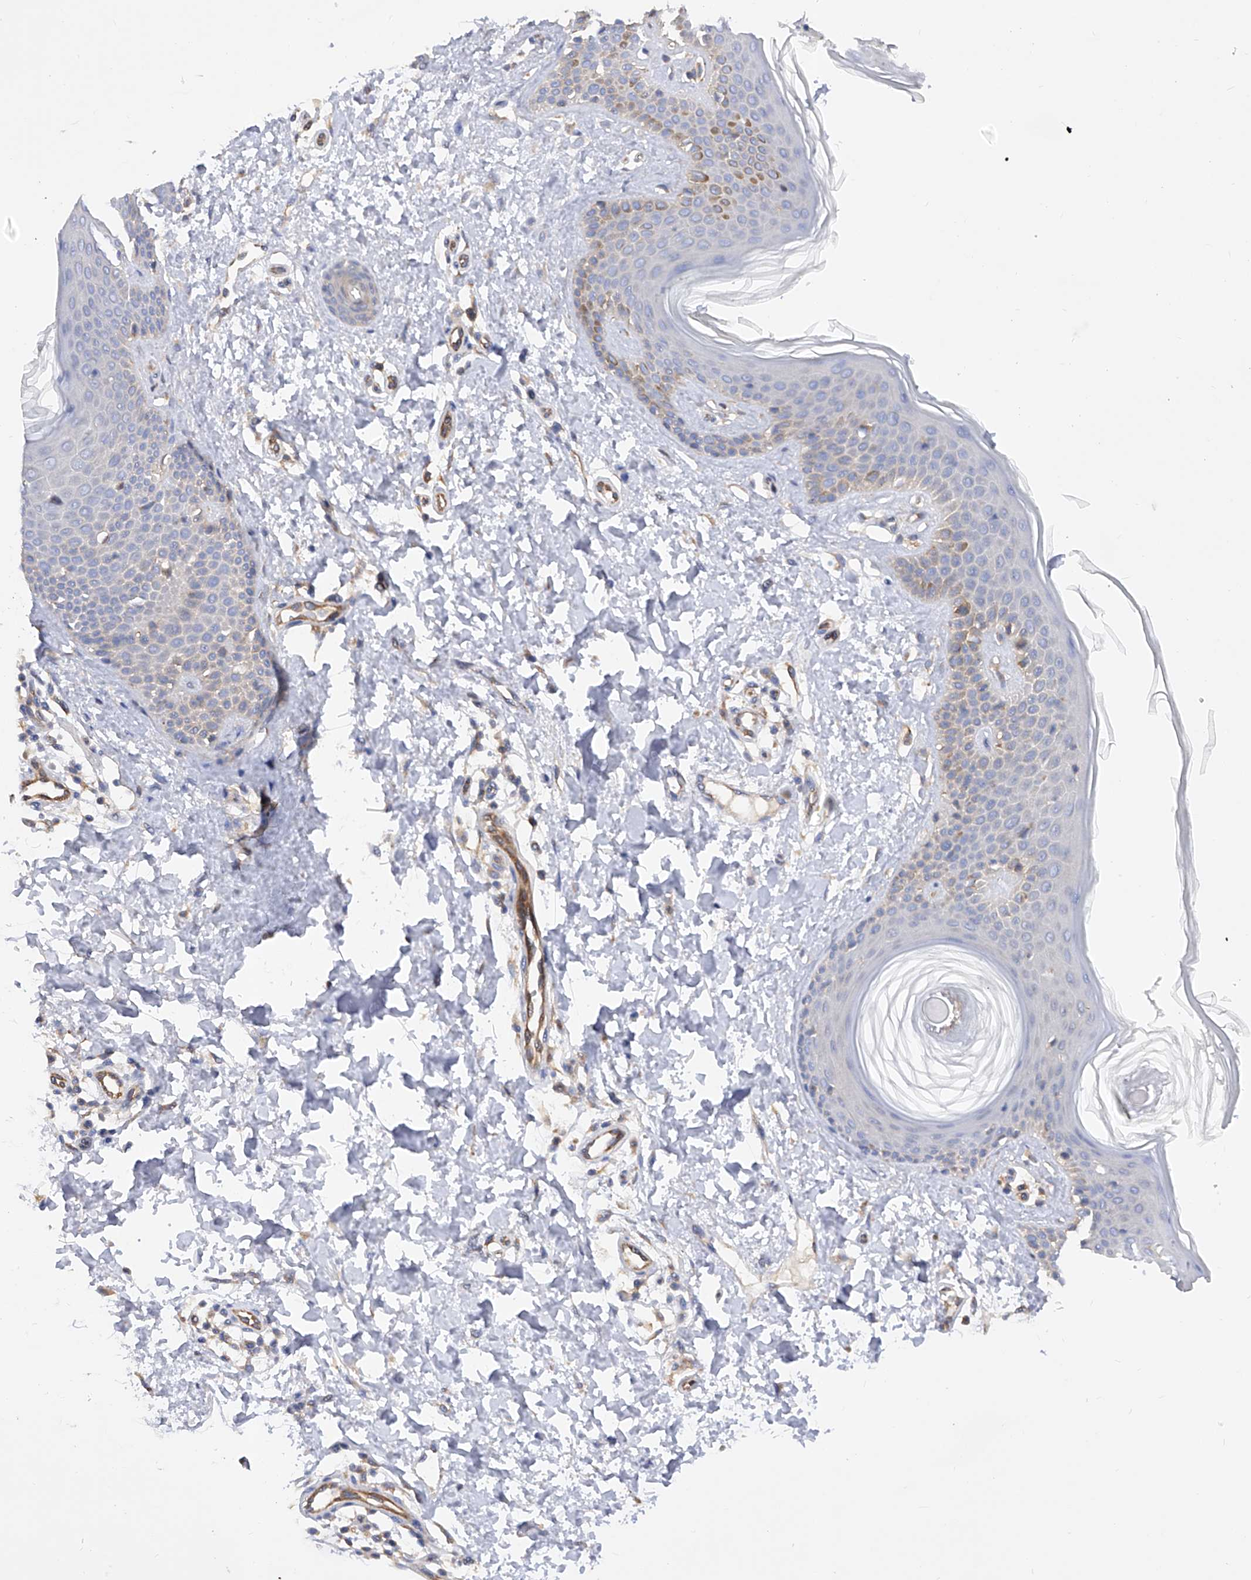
{"staining": {"intensity": "weak", "quantity": ">75%", "location": "cytoplasmic/membranous"}, "tissue": "skin", "cell_type": "Fibroblasts", "image_type": "normal", "snomed": [{"axis": "morphology", "description": "Normal tissue, NOS"}, {"axis": "topography", "description": "Skin"}], "caption": "This image displays normal skin stained with immunohistochemistry (IHC) to label a protein in brown. The cytoplasmic/membranous of fibroblasts show weak positivity for the protein. Nuclei are counter-stained blue.", "gene": "SPATA20", "patient": {"sex": "male", "age": 37}}